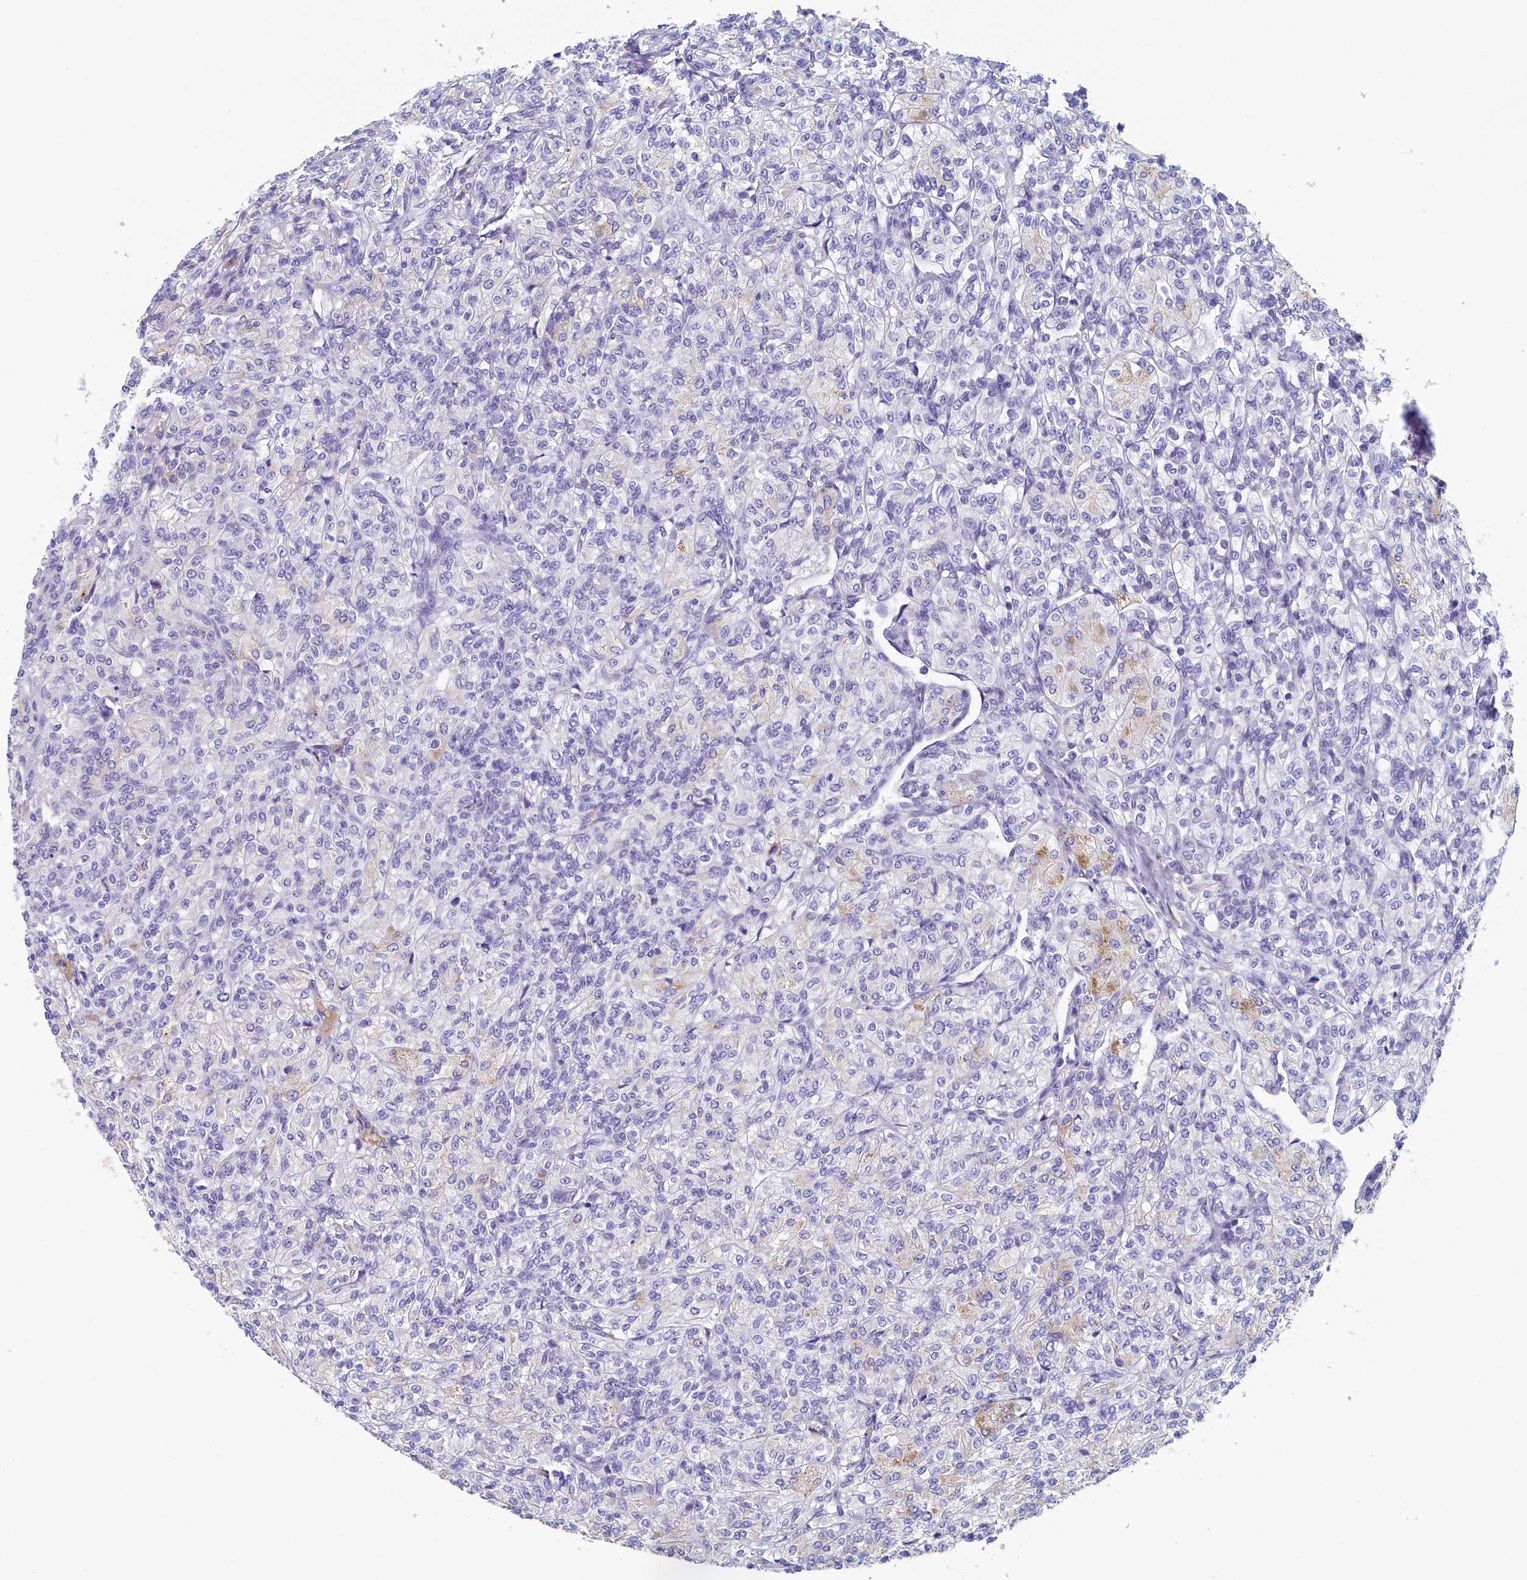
{"staining": {"intensity": "negative", "quantity": "none", "location": "none"}, "tissue": "renal cancer", "cell_type": "Tumor cells", "image_type": "cancer", "snomed": [{"axis": "morphology", "description": "Adenocarcinoma, NOS"}, {"axis": "topography", "description": "Kidney"}], "caption": "There is no significant staining in tumor cells of renal cancer.", "gene": "GUCA1C", "patient": {"sex": "male", "age": 77}}